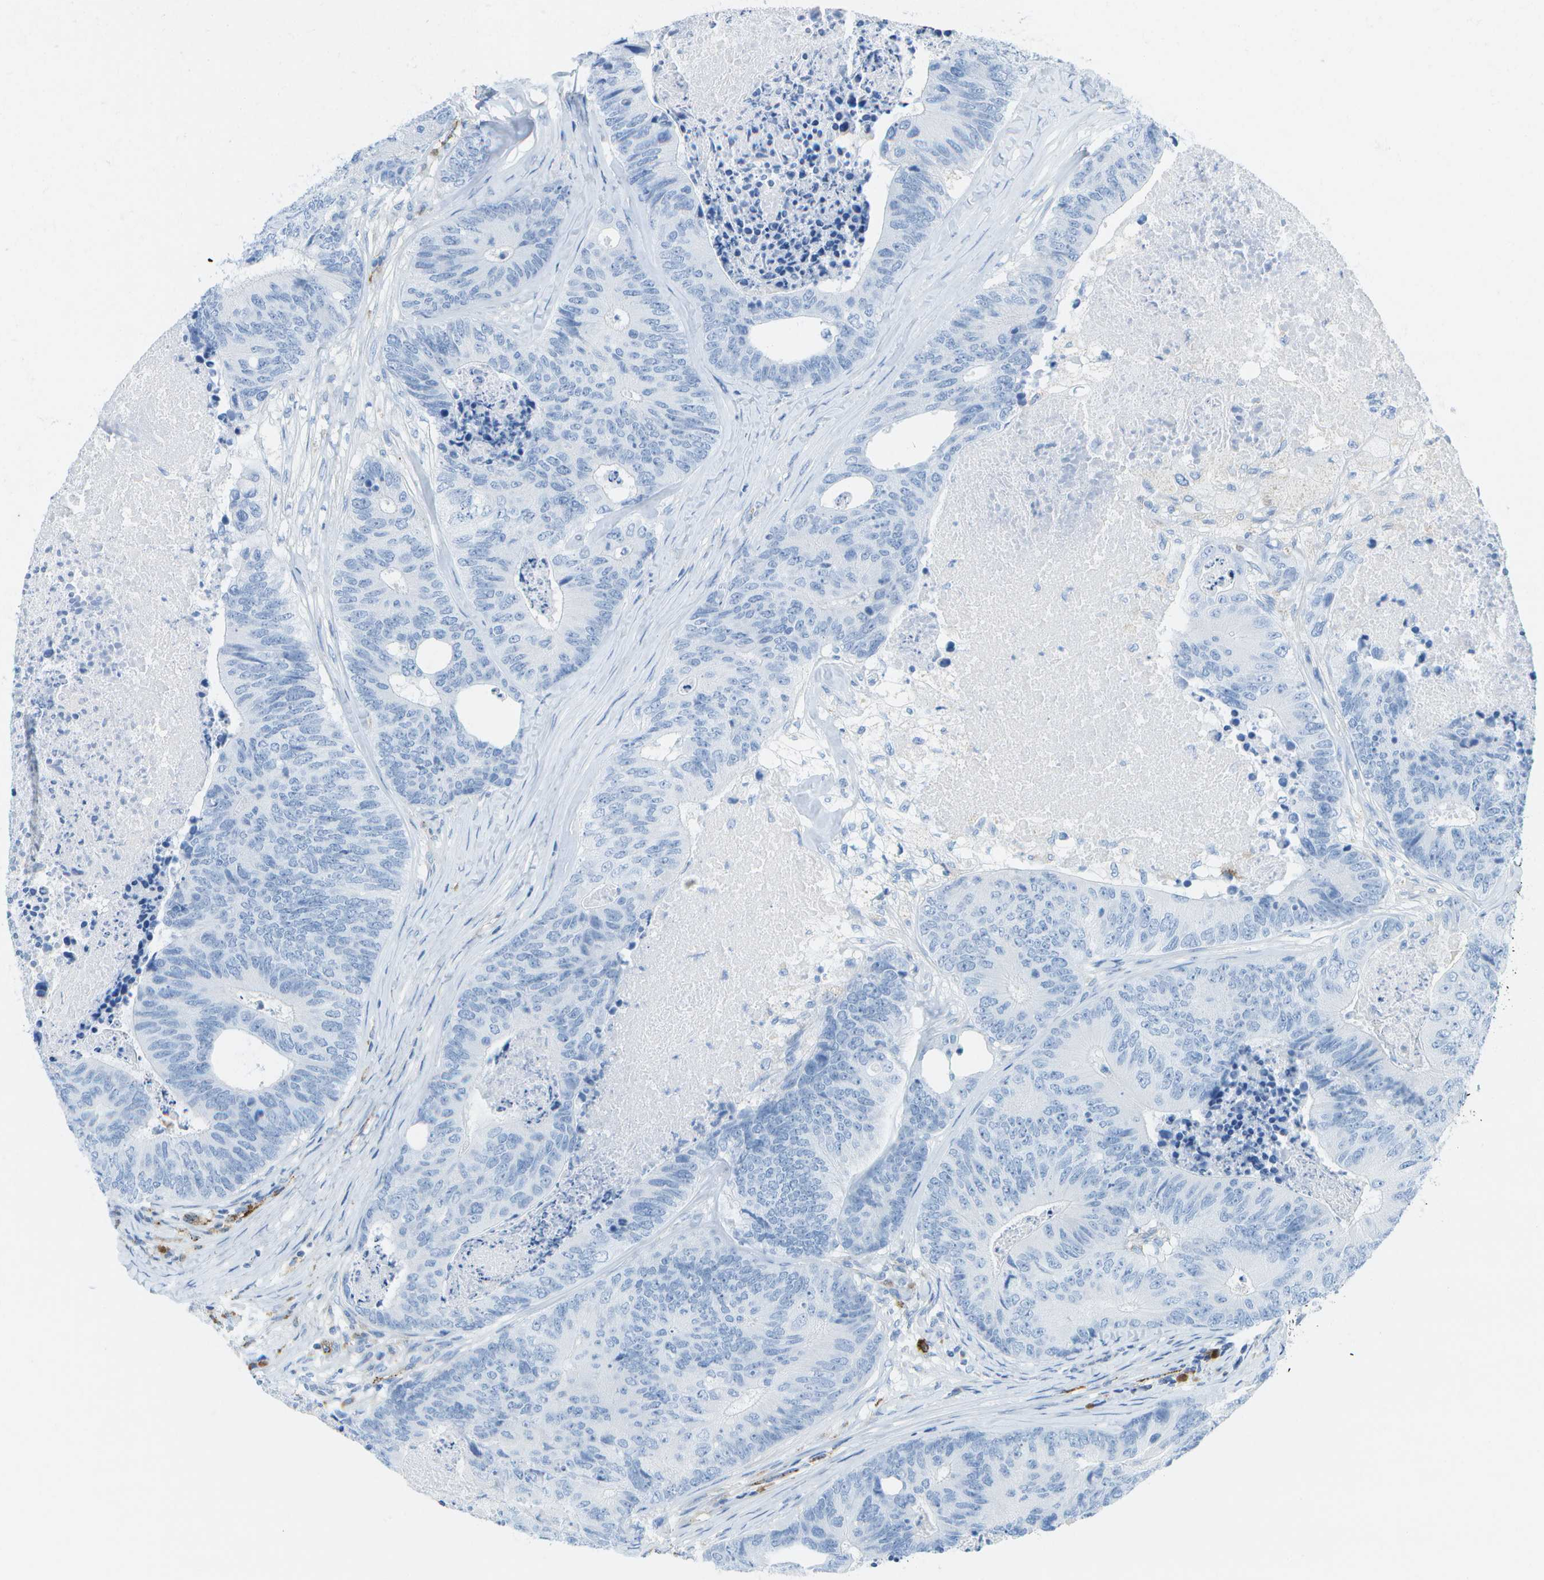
{"staining": {"intensity": "negative", "quantity": "none", "location": "none"}, "tissue": "colorectal cancer", "cell_type": "Tumor cells", "image_type": "cancer", "snomed": [{"axis": "morphology", "description": "Adenocarcinoma, NOS"}, {"axis": "topography", "description": "Colon"}], "caption": "DAB (3,3'-diaminobenzidine) immunohistochemical staining of colorectal cancer exhibits no significant positivity in tumor cells.", "gene": "PRCP", "patient": {"sex": "female", "age": 57}}